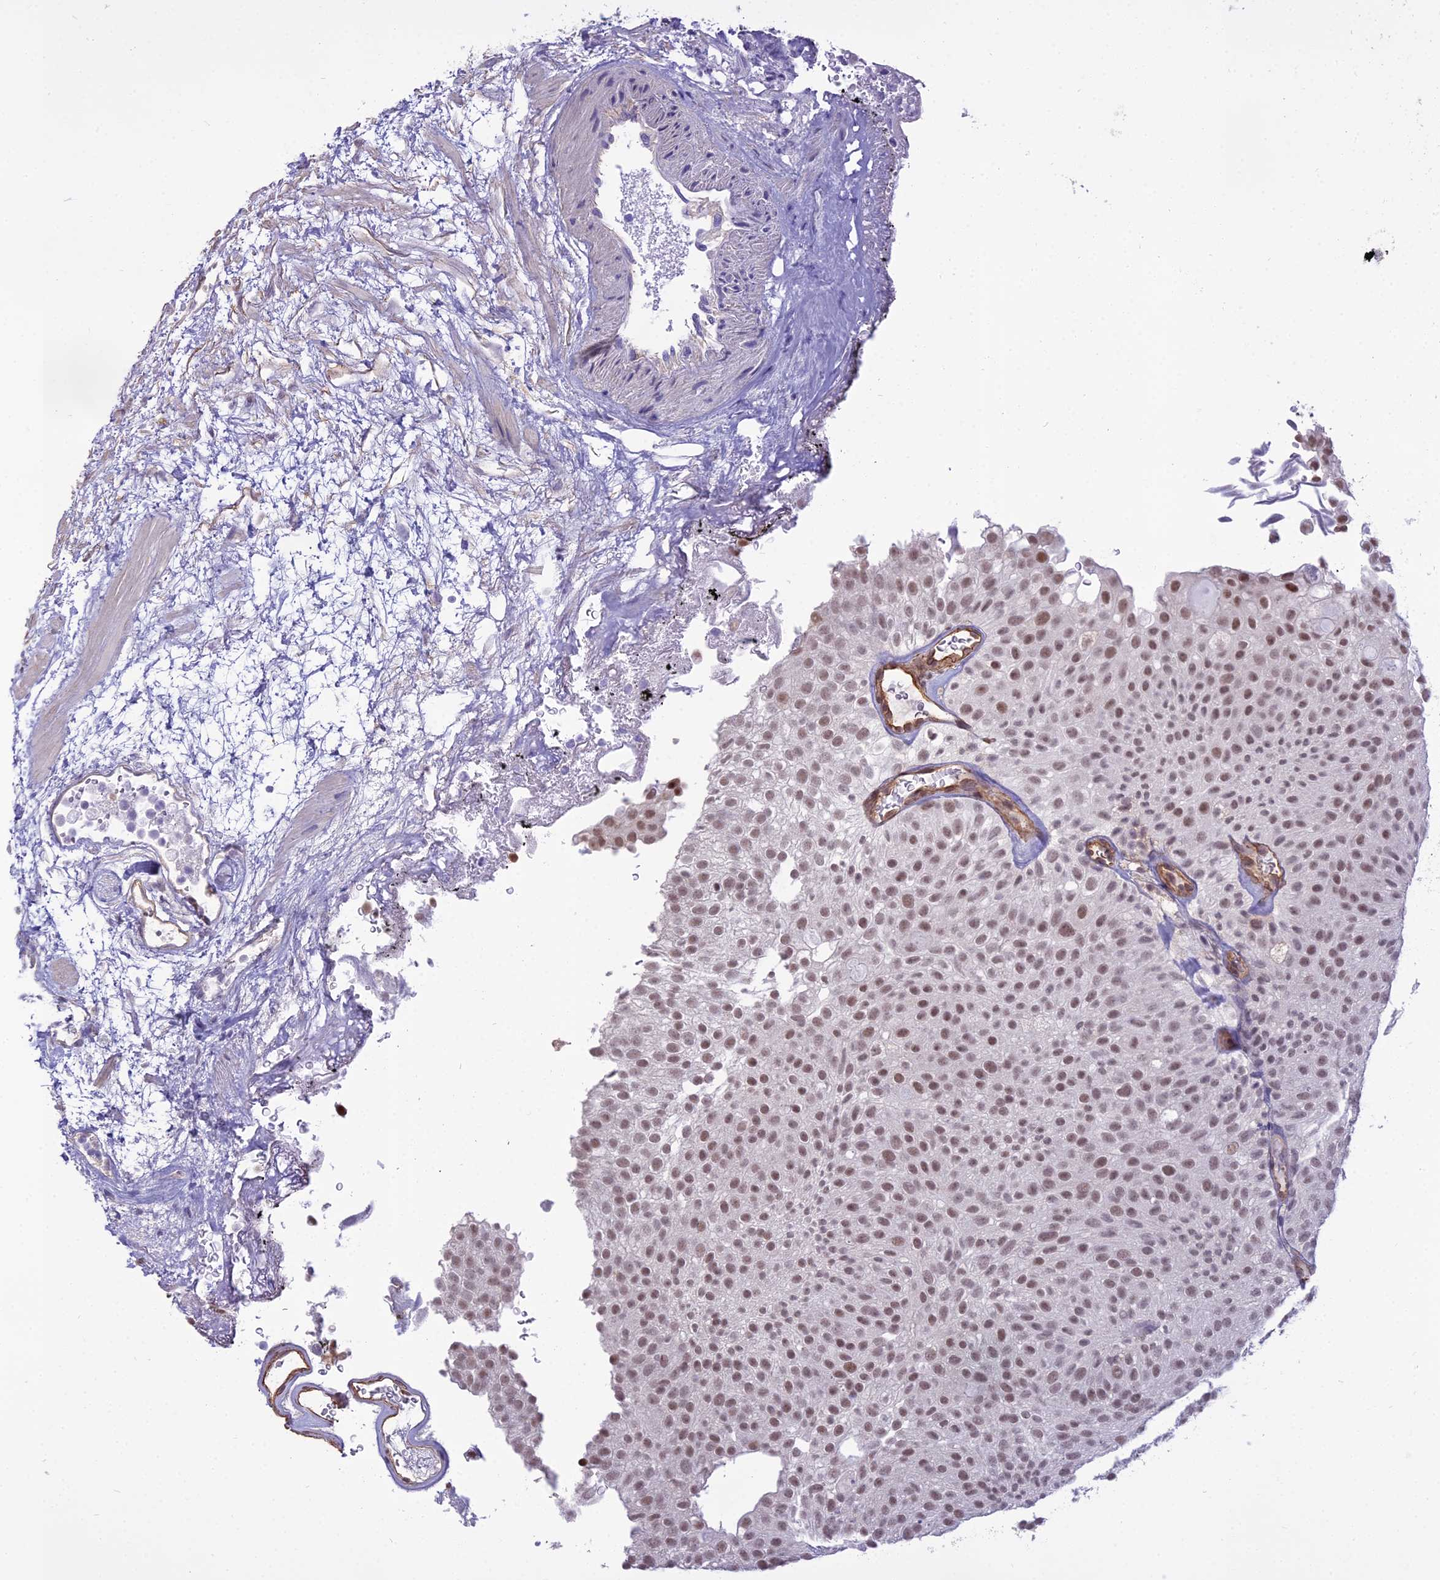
{"staining": {"intensity": "moderate", "quantity": ">75%", "location": "nuclear"}, "tissue": "urothelial cancer", "cell_type": "Tumor cells", "image_type": "cancer", "snomed": [{"axis": "morphology", "description": "Urothelial carcinoma, Low grade"}, {"axis": "topography", "description": "Urinary bladder"}], "caption": "Human low-grade urothelial carcinoma stained with a protein marker demonstrates moderate staining in tumor cells.", "gene": "BLNK", "patient": {"sex": "male", "age": 78}}